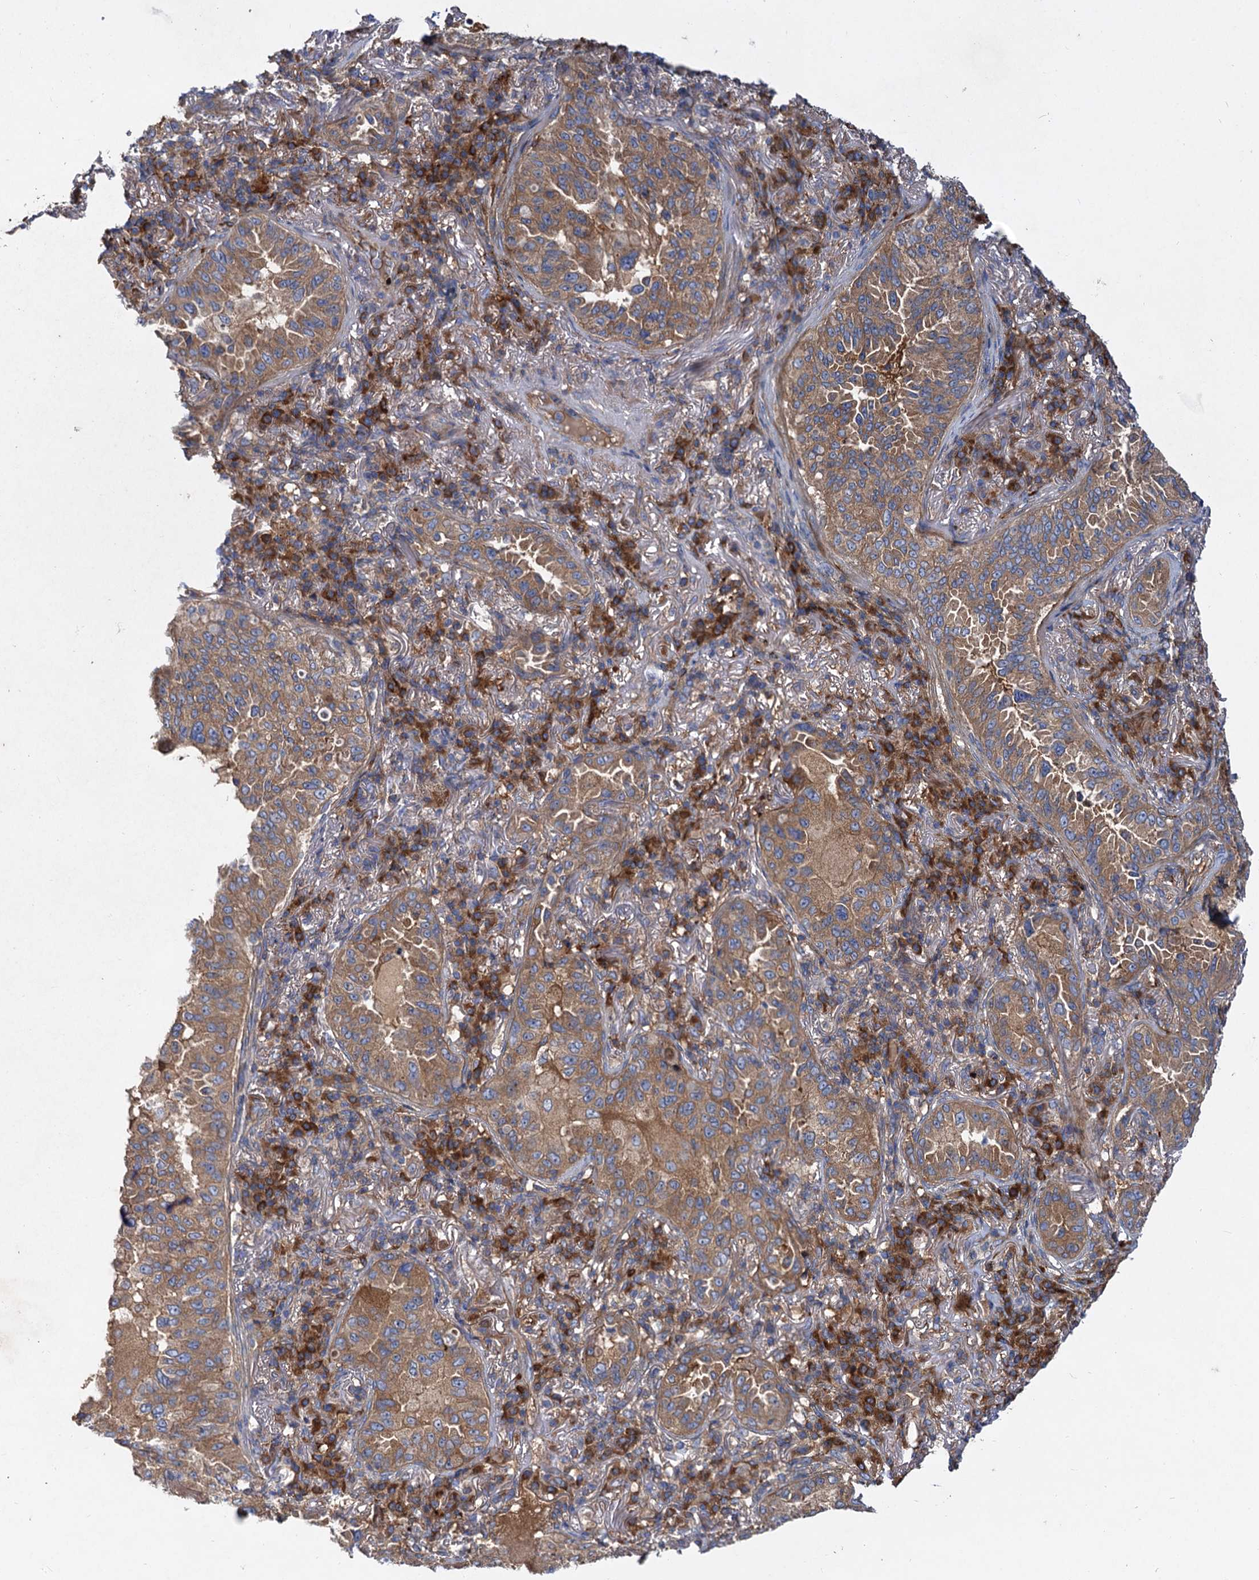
{"staining": {"intensity": "moderate", "quantity": ">75%", "location": "cytoplasmic/membranous"}, "tissue": "lung cancer", "cell_type": "Tumor cells", "image_type": "cancer", "snomed": [{"axis": "morphology", "description": "Adenocarcinoma, NOS"}, {"axis": "topography", "description": "Lung"}], "caption": "Human lung cancer (adenocarcinoma) stained with a protein marker displays moderate staining in tumor cells.", "gene": "ALKBH7", "patient": {"sex": "female", "age": 69}}